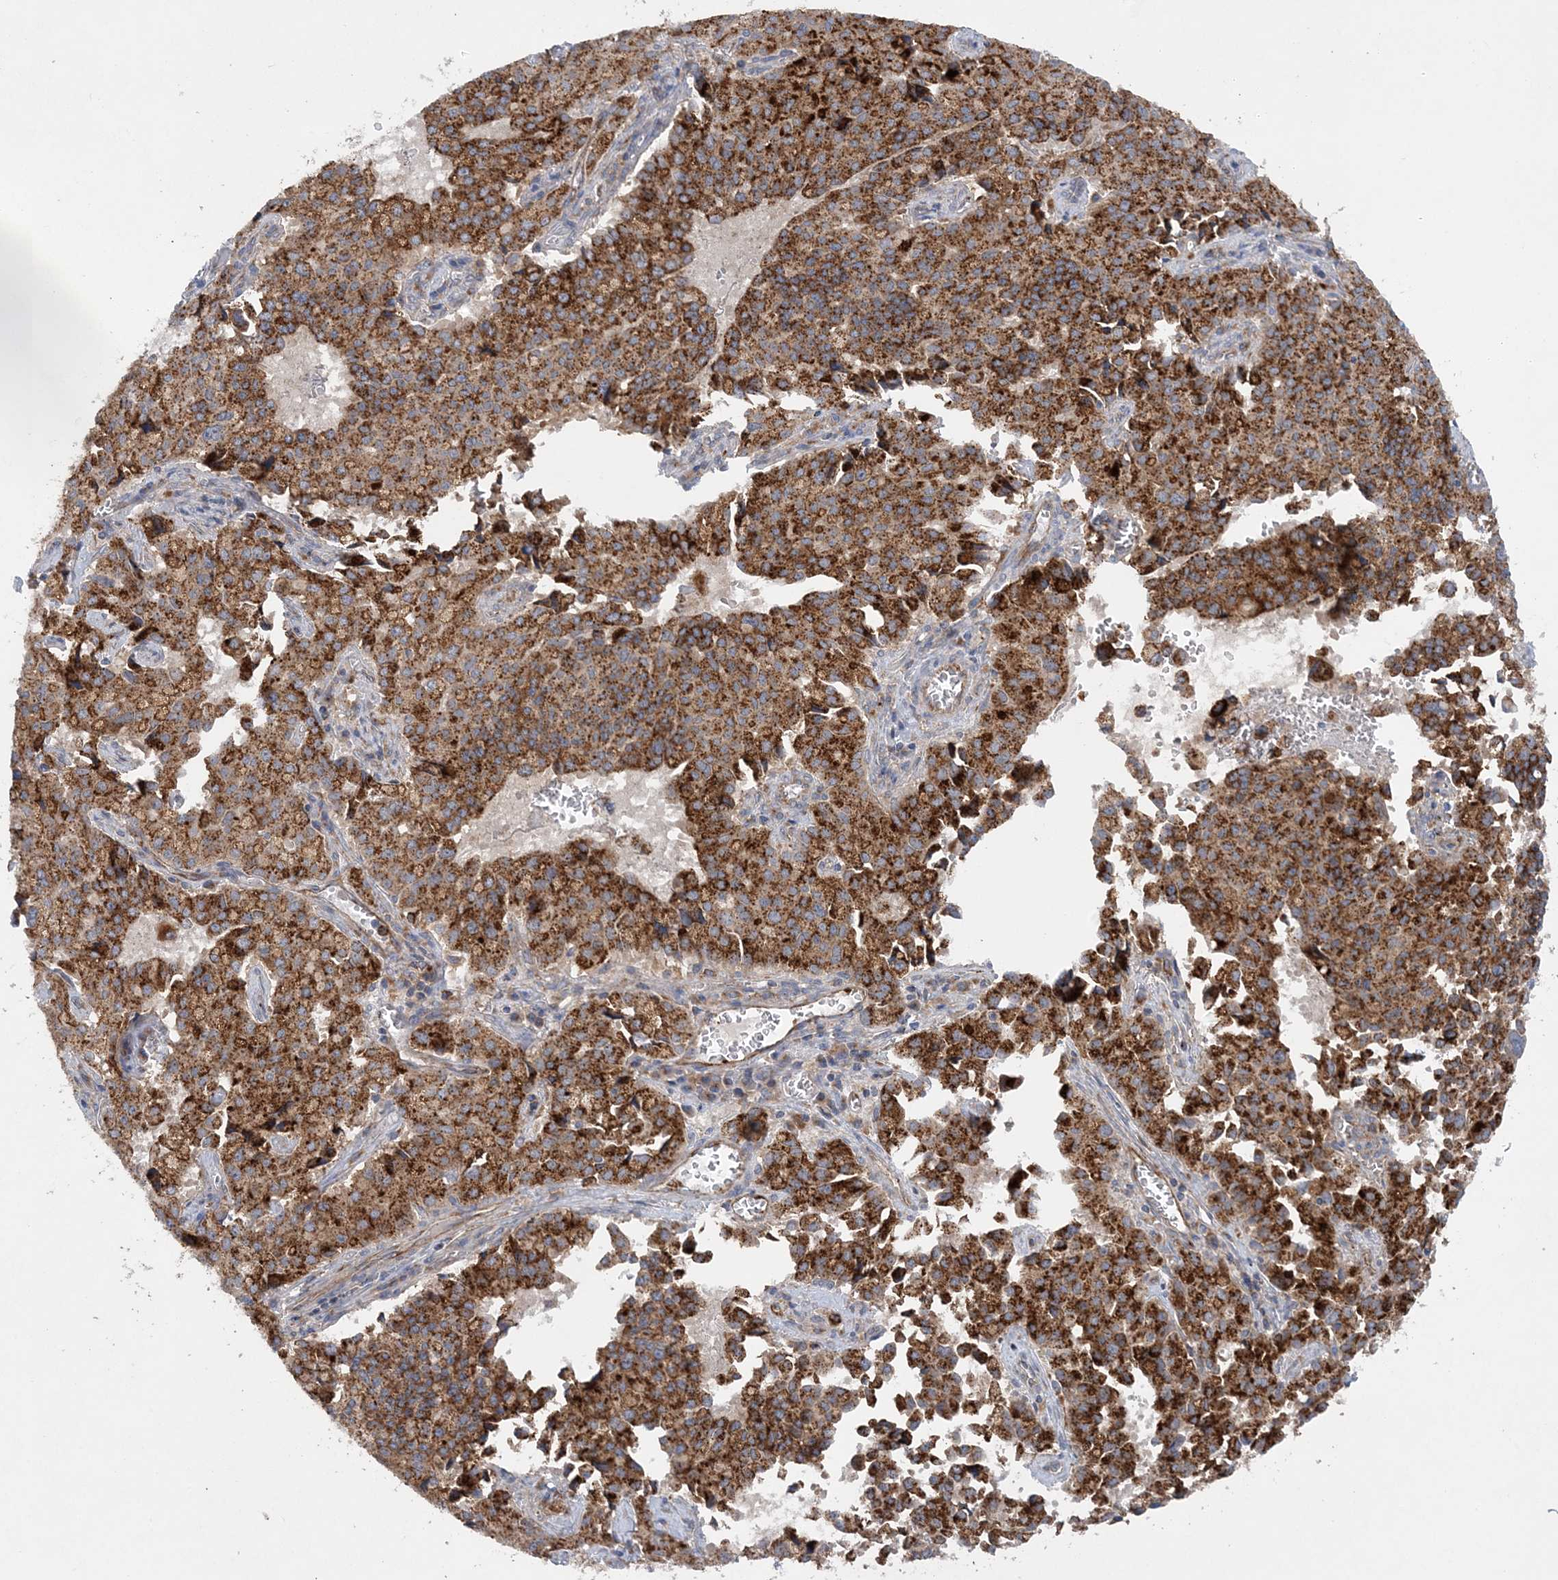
{"staining": {"intensity": "strong", "quantity": ">75%", "location": "cytoplasmic/membranous"}, "tissue": "pancreatic cancer", "cell_type": "Tumor cells", "image_type": "cancer", "snomed": [{"axis": "morphology", "description": "Adenocarcinoma, NOS"}, {"axis": "topography", "description": "Pancreas"}], "caption": "Immunohistochemical staining of human pancreatic cancer exhibits high levels of strong cytoplasmic/membranous protein staining in approximately >75% of tumor cells.", "gene": "PTTG1IP", "patient": {"sex": "male", "age": 65}}